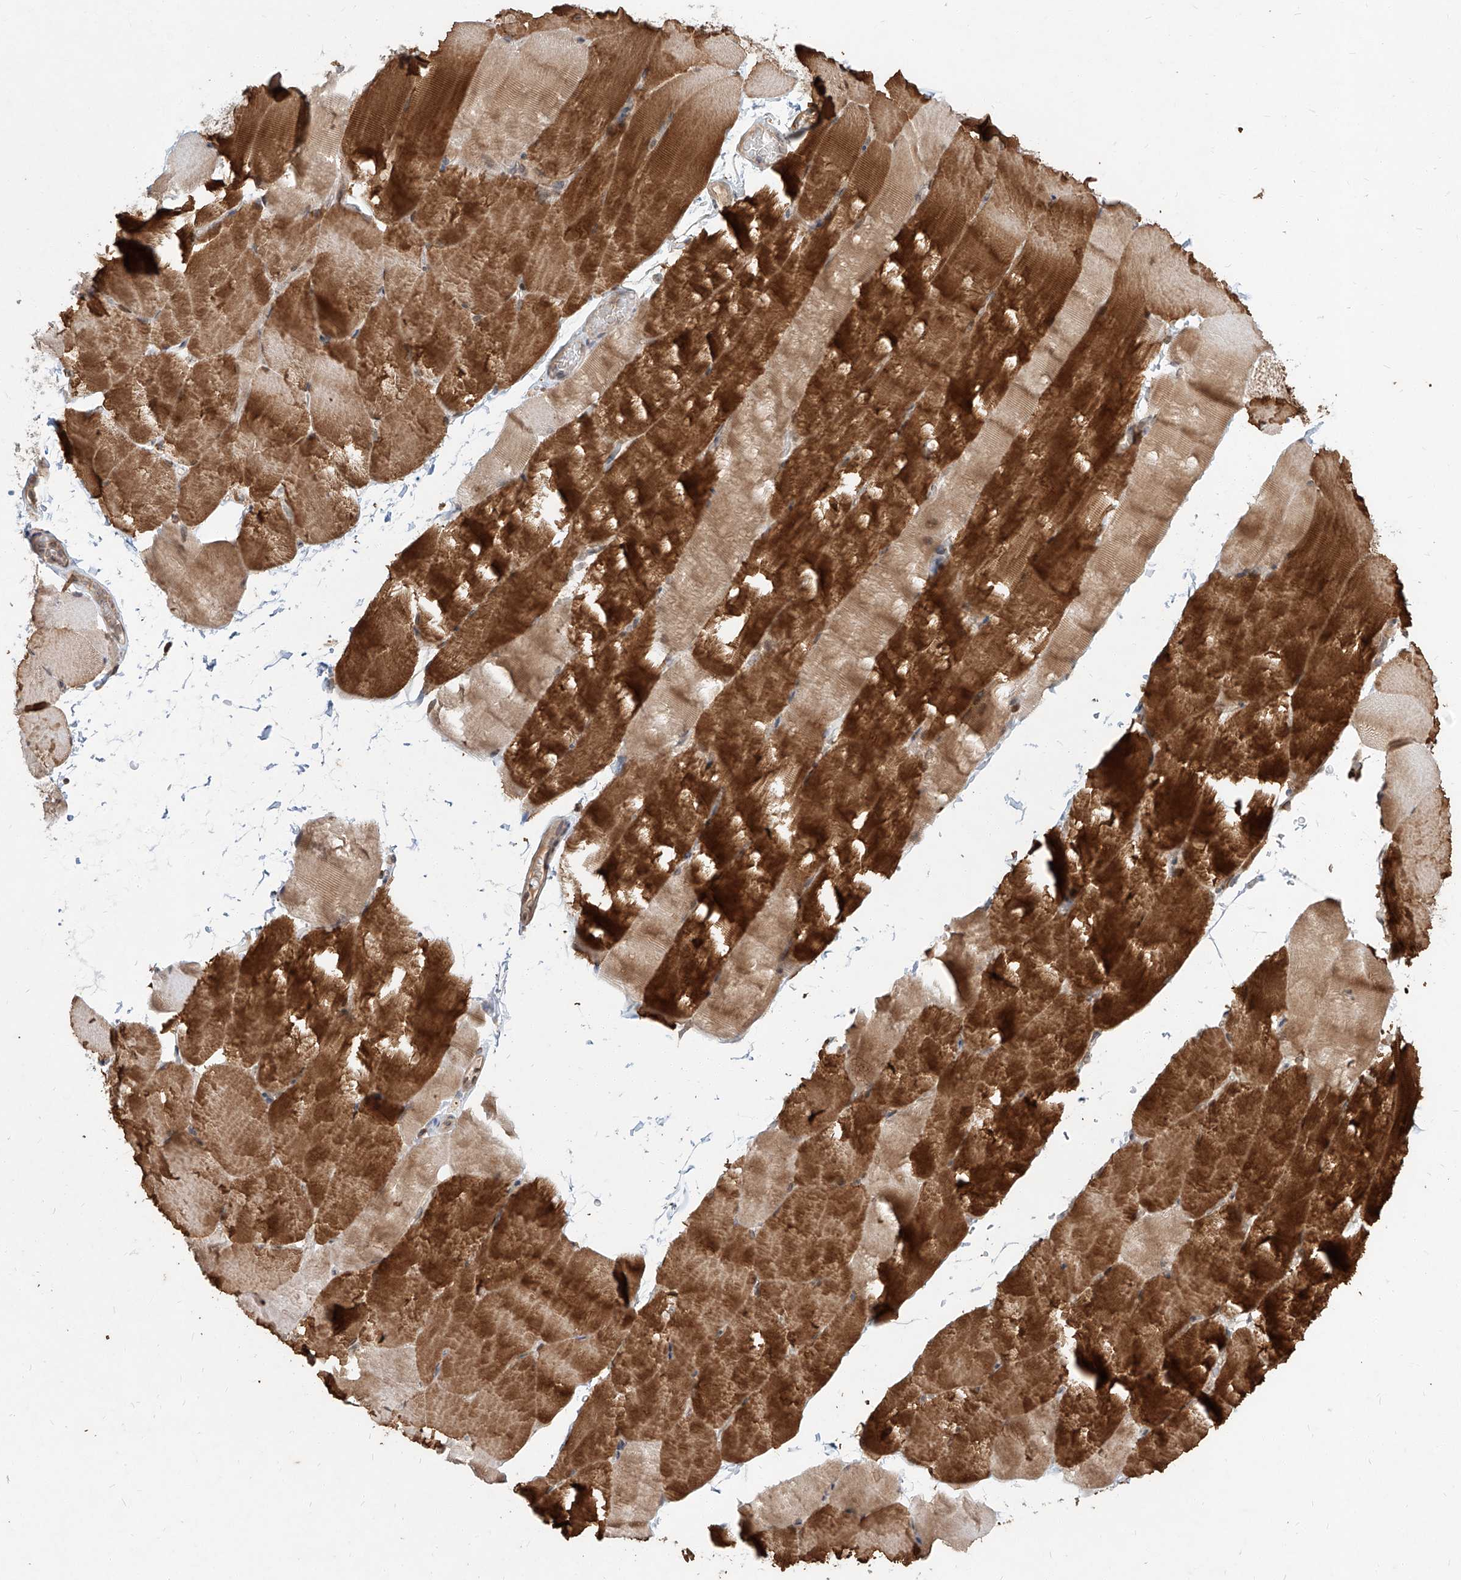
{"staining": {"intensity": "strong", "quantity": "25%-75%", "location": "cytoplasmic/membranous"}, "tissue": "skeletal muscle", "cell_type": "Myocytes", "image_type": "normal", "snomed": [{"axis": "morphology", "description": "Normal tissue, NOS"}, {"axis": "topography", "description": "Skeletal muscle"}, {"axis": "topography", "description": "Parathyroid gland"}], "caption": "Immunohistochemistry histopathology image of normal skeletal muscle: skeletal muscle stained using immunohistochemistry (IHC) shows high levels of strong protein expression localized specifically in the cytoplasmic/membranous of myocytes, appearing as a cytoplasmic/membranous brown color.", "gene": "STX19", "patient": {"sex": "female", "age": 37}}